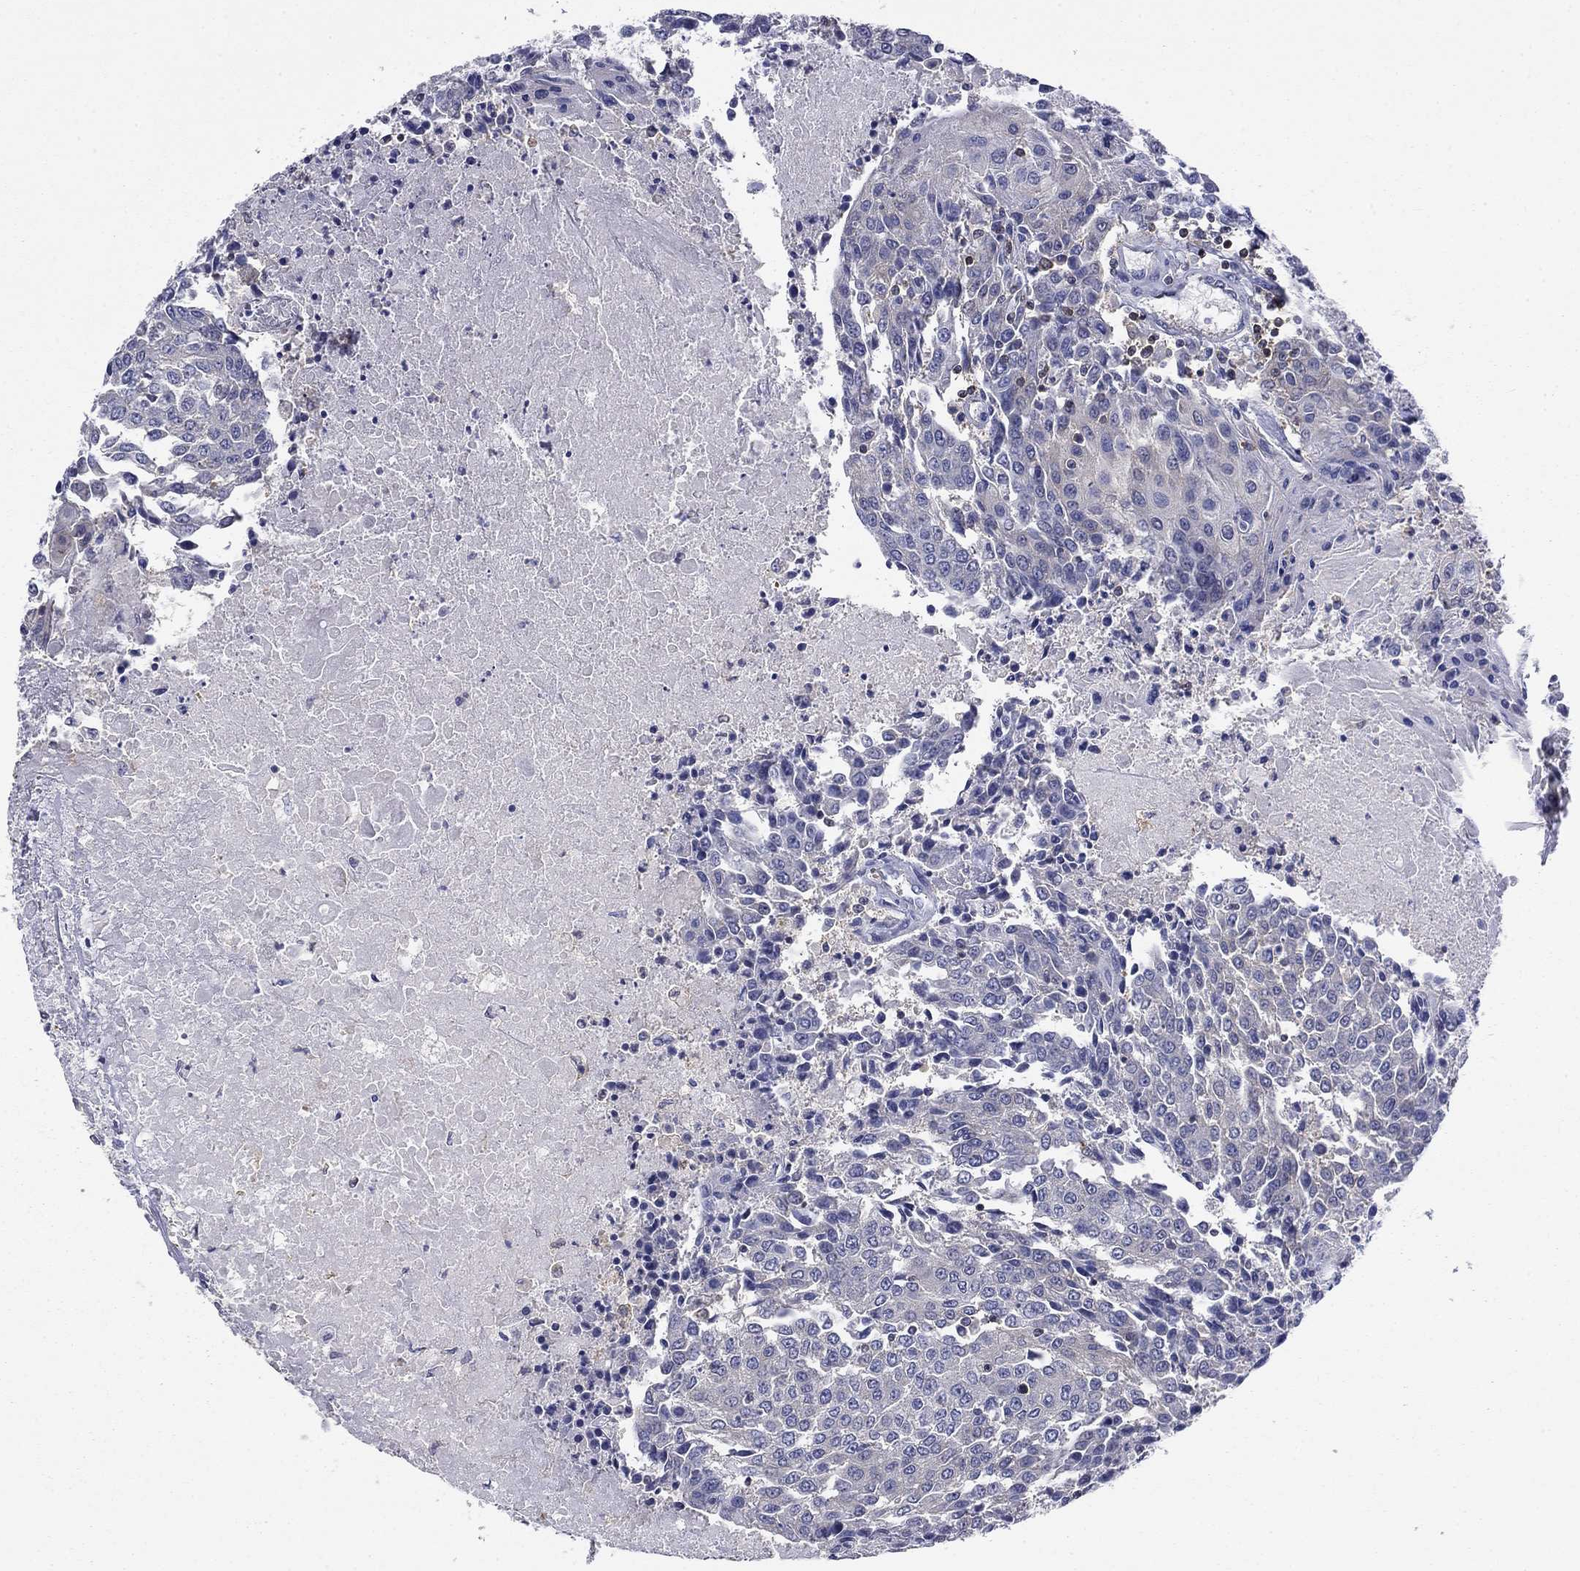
{"staining": {"intensity": "negative", "quantity": "none", "location": "none"}, "tissue": "urothelial cancer", "cell_type": "Tumor cells", "image_type": "cancer", "snomed": [{"axis": "morphology", "description": "Urothelial carcinoma, High grade"}, {"axis": "topography", "description": "Urinary bladder"}], "caption": "Immunohistochemistry (IHC) of urothelial cancer displays no expression in tumor cells.", "gene": "POU2F2", "patient": {"sex": "female", "age": 85}}